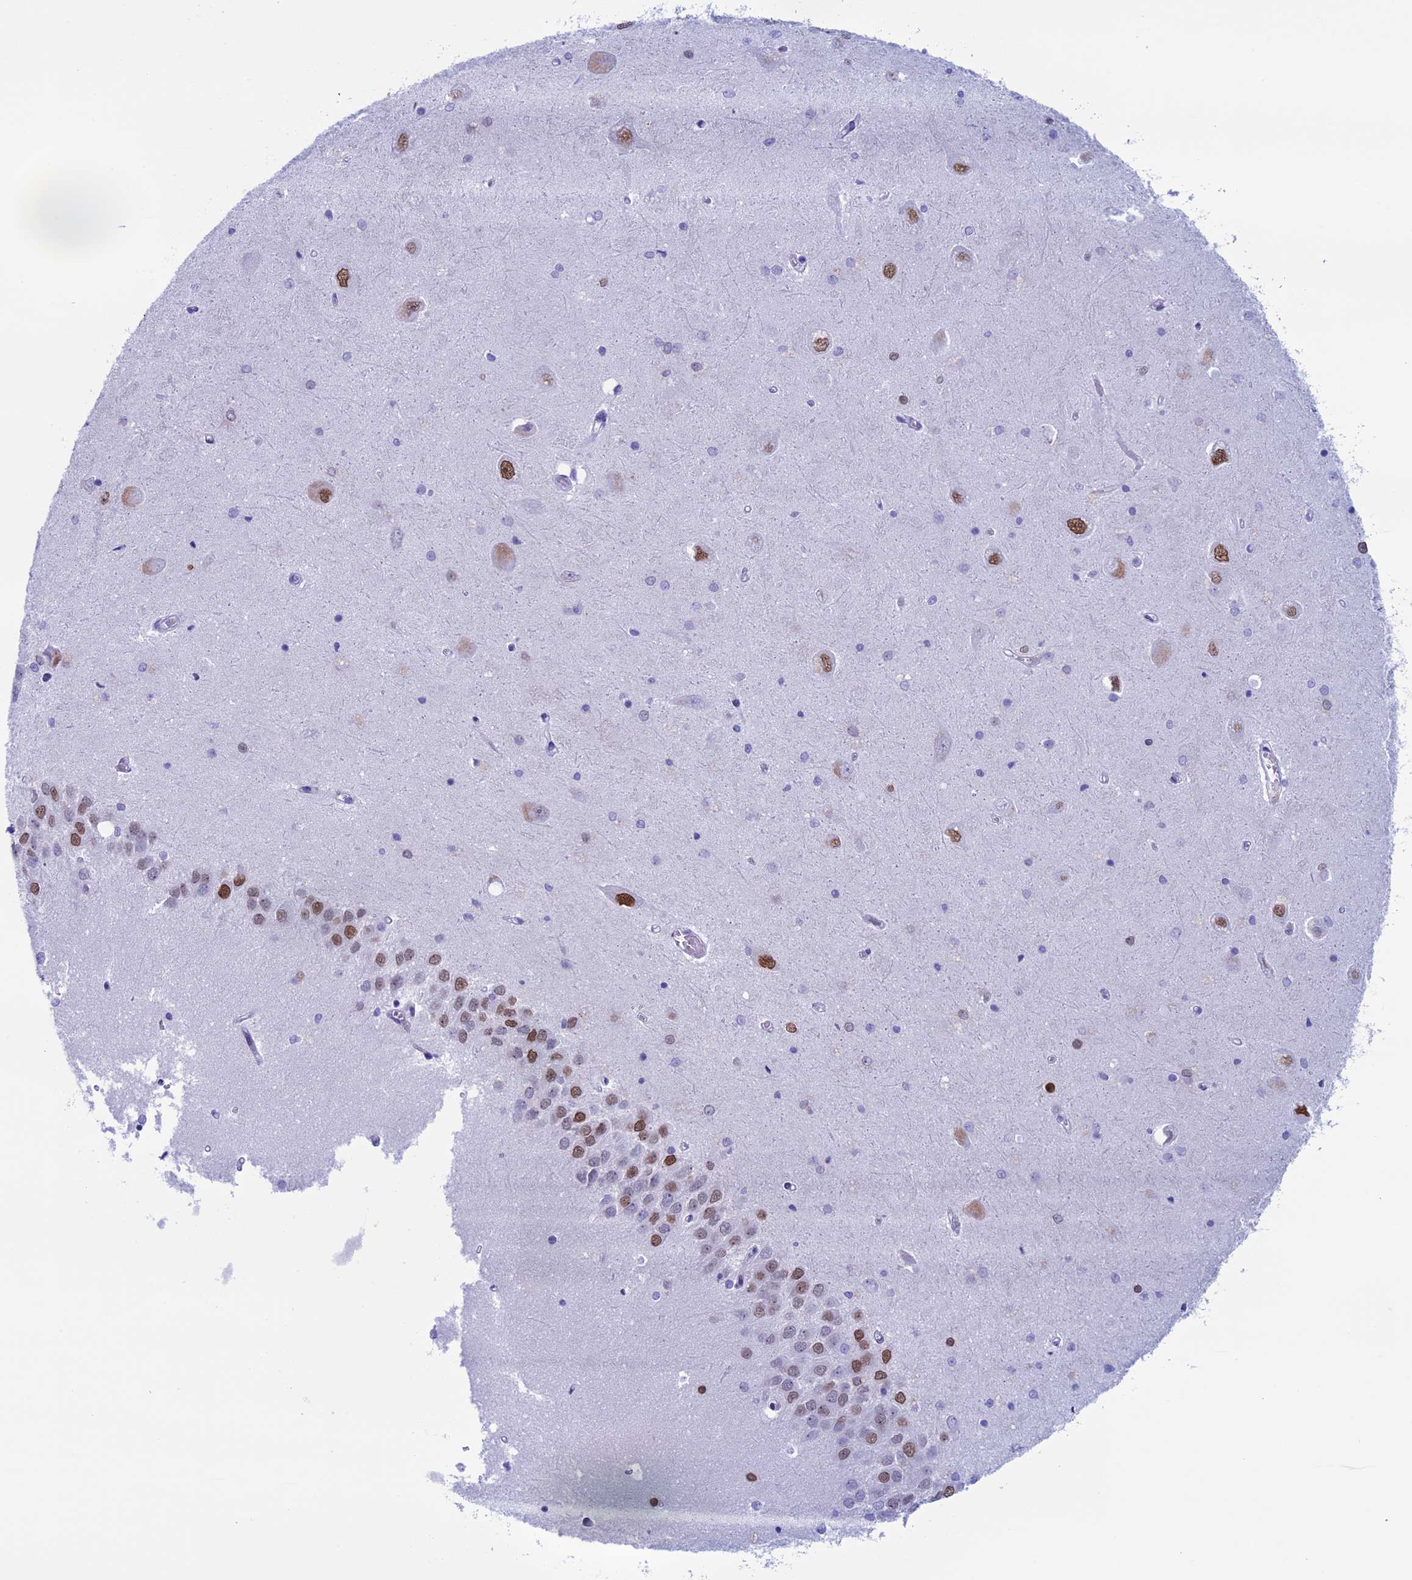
{"staining": {"intensity": "moderate", "quantity": "<25%", "location": "nuclear"}, "tissue": "hippocampus", "cell_type": "Glial cells", "image_type": "normal", "snomed": [{"axis": "morphology", "description": "Normal tissue, NOS"}, {"axis": "topography", "description": "Hippocampus"}], "caption": "The image shows a brown stain indicating the presence of a protein in the nuclear of glial cells in hippocampus.", "gene": "FAM169A", "patient": {"sex": "male", "age": 45}}